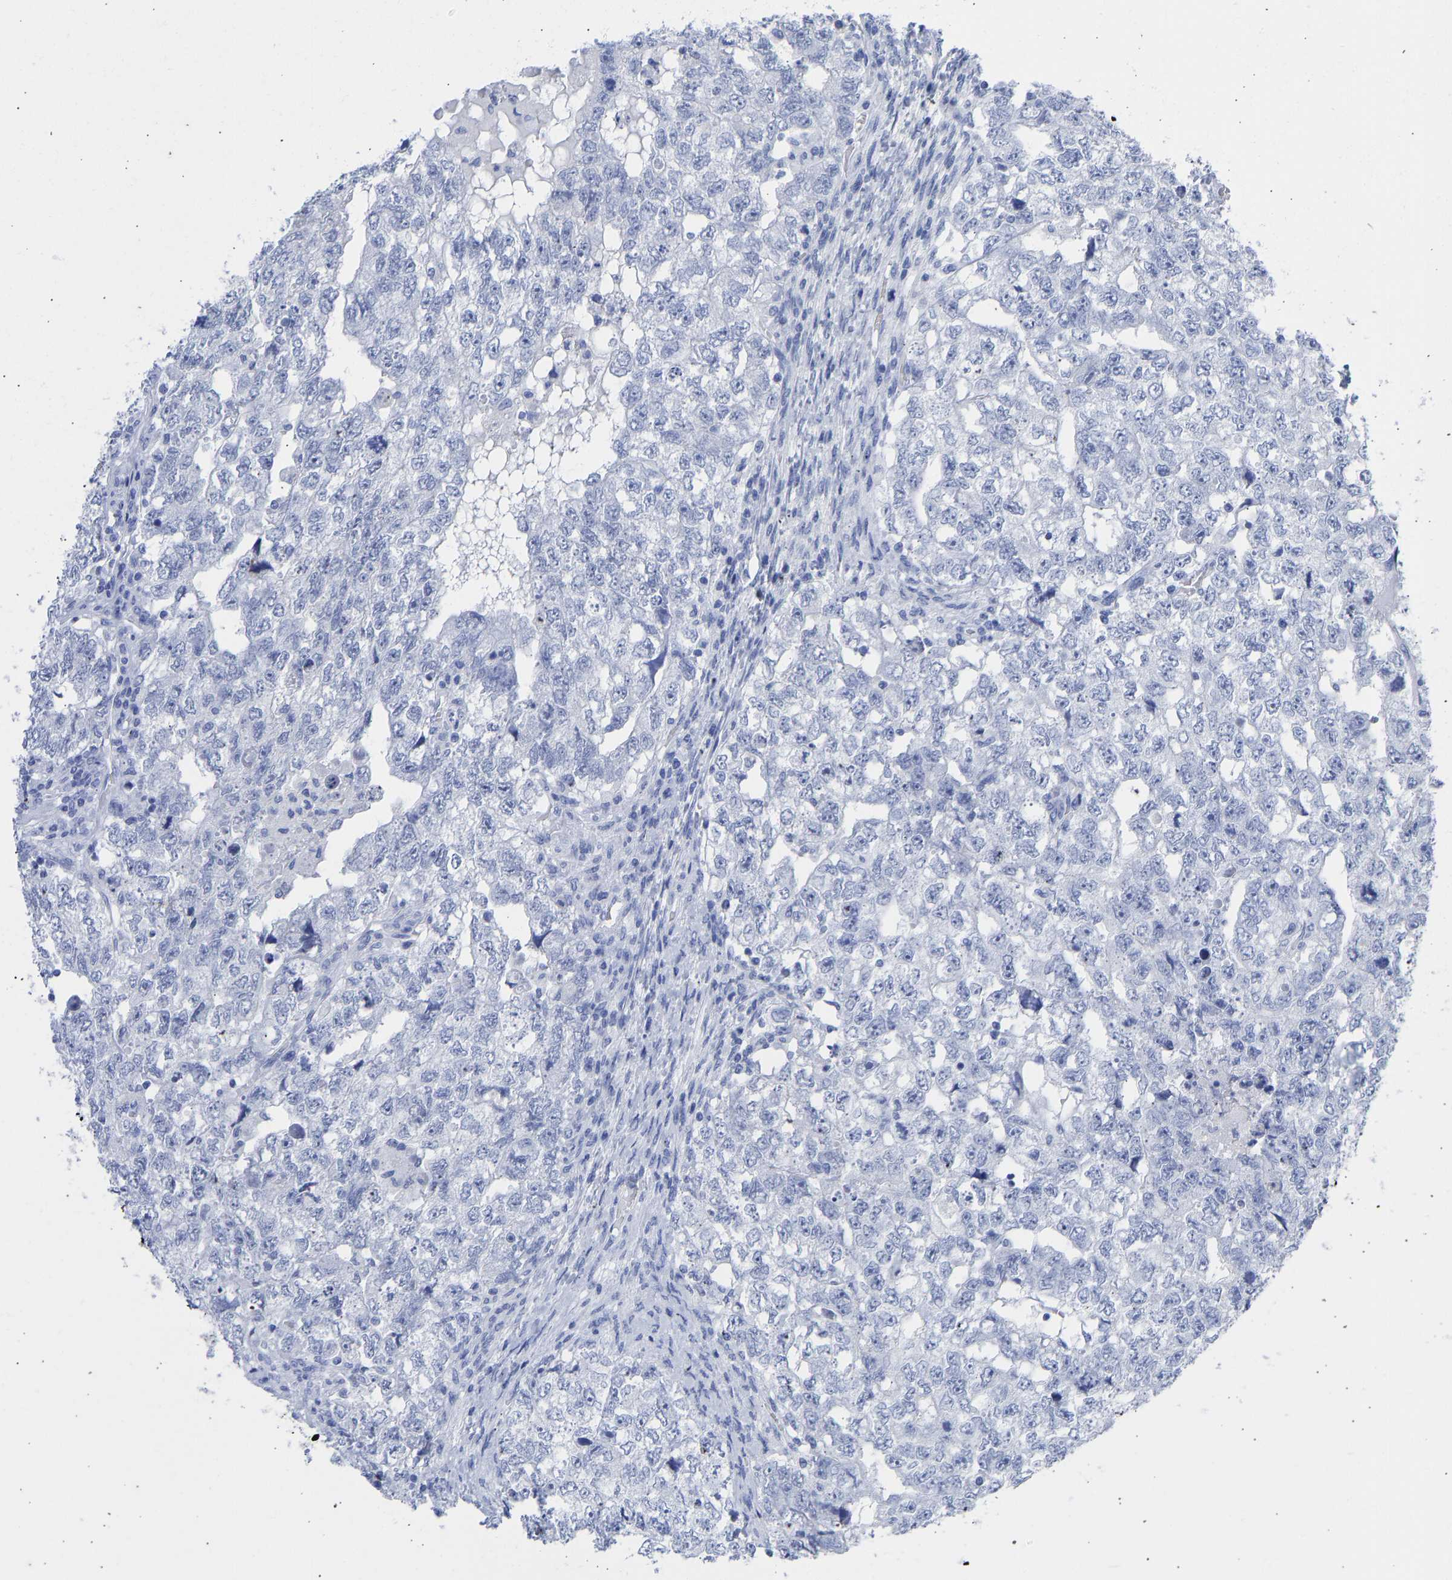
{"staining": {"intensity": "negative", "quantity": "none", "location": "none"}, "tissue": "testis cancer", "cell_type": "Tumor cells", "image_type": "cancer", "snomed": [{"axis": "morphology", "description": "Carcinoma, Embryonal, NOS"}, {"axis": "topography", "description": "Testis"}], "caption": "Protein analysis of testis cancer (embryonal carcinoma) exhibits no significant staining in tumor cells. (Brightfield microscopy of DAB IHC at high magnification).", "gene": "KRT1", "patient": {"sex": "male", "age": 36}}